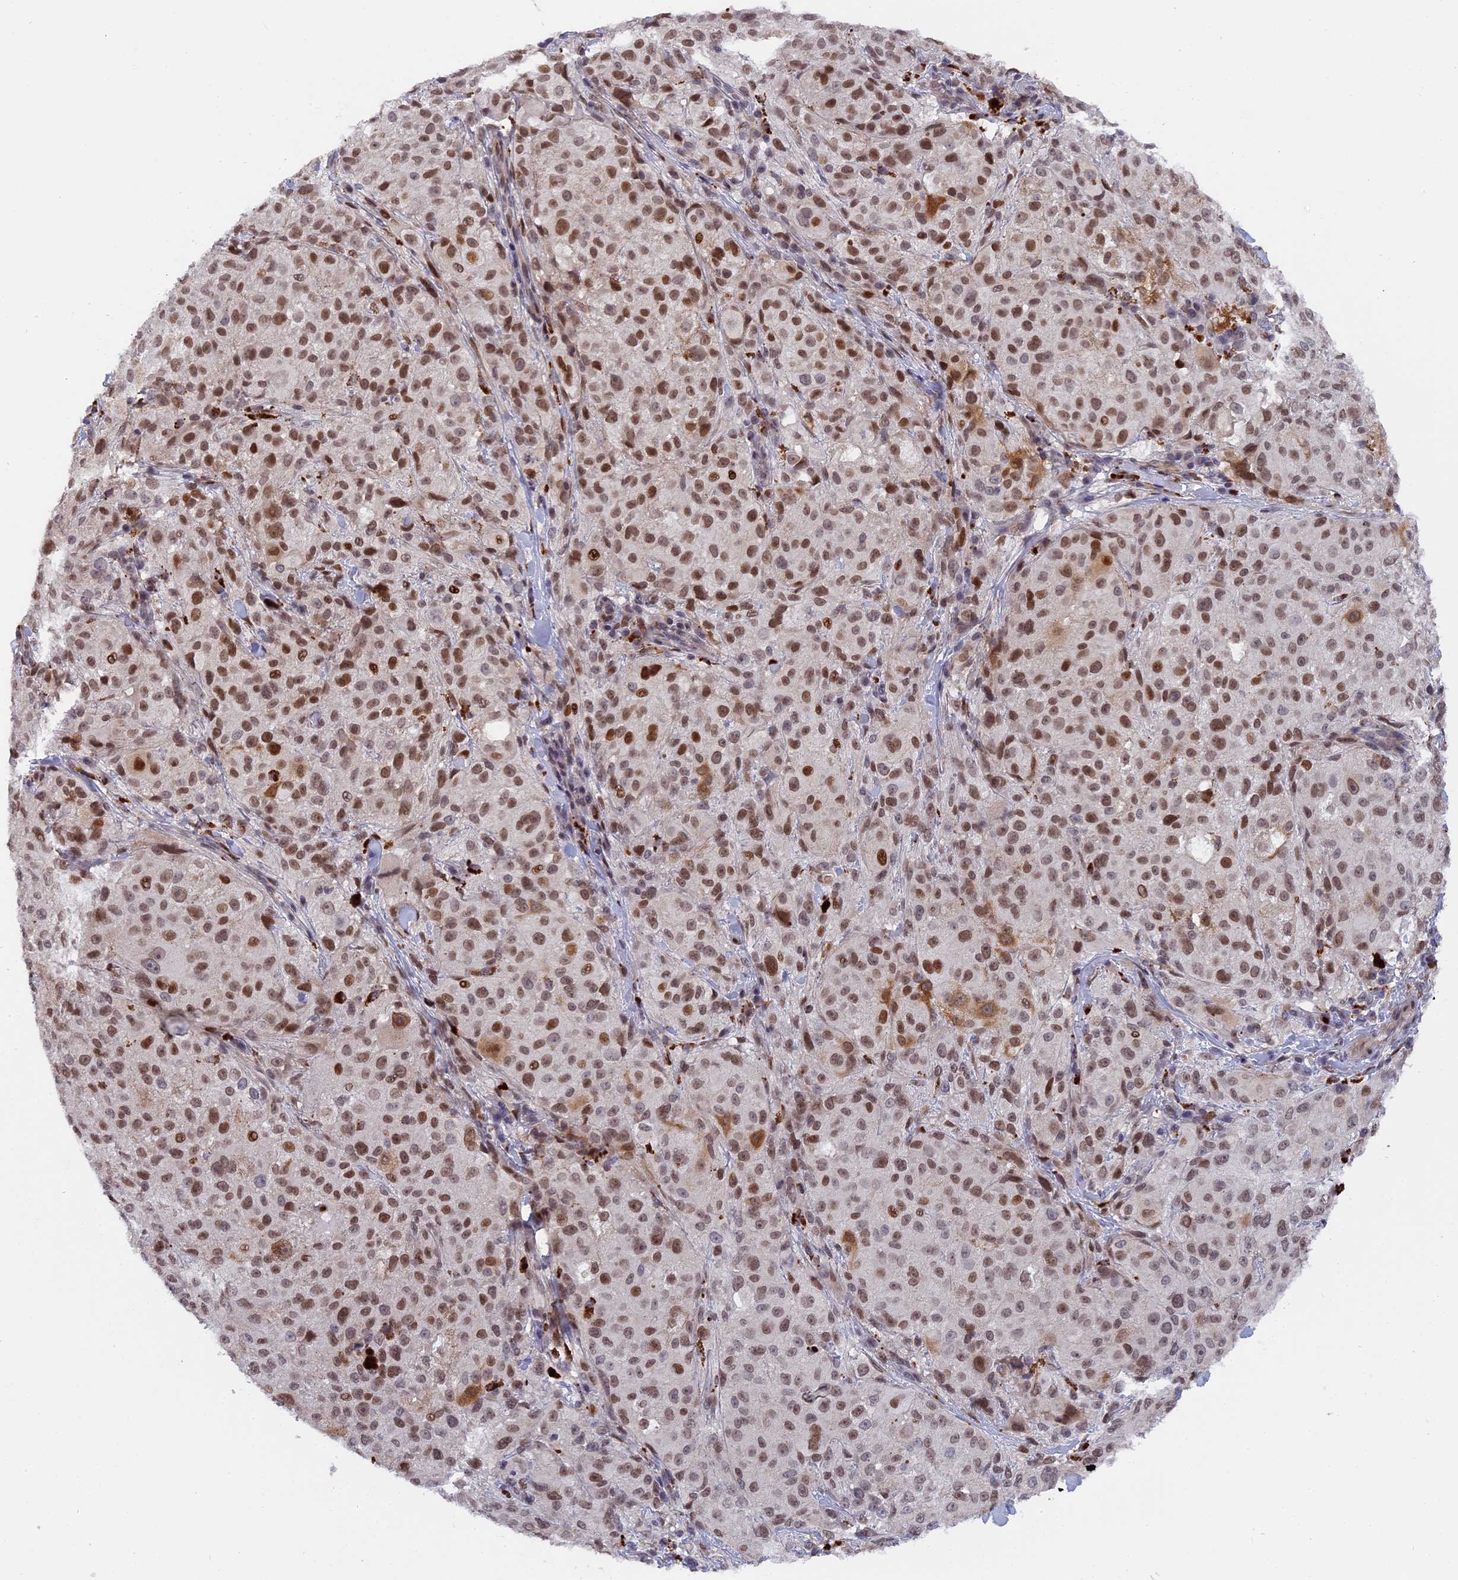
{"staining": {"intensity": "moderate", "quantity": ">75%", "location": "nuclear"}, "tissue": "melanoma", "cell_type": "Tumor cells", "image_type": "cancer", "snomed": [{"axis": "morphology", "description": "Necrosis, NOS"}, {"axis": "morphology", "description": "Malignant melanoma, NOS"}, {"axis": "topography", "description": "Skin"}], "caption": "IHC micrograph of neoplastic tissue: human melanoma stained using IHC demonstrates medium levels of moderate protein expression localized specifically in the nuclear of tumor cells, appearing as a nuclear brown color.", "gene": "PYGO1", "patient": {"sex": "female", "age": 87}}